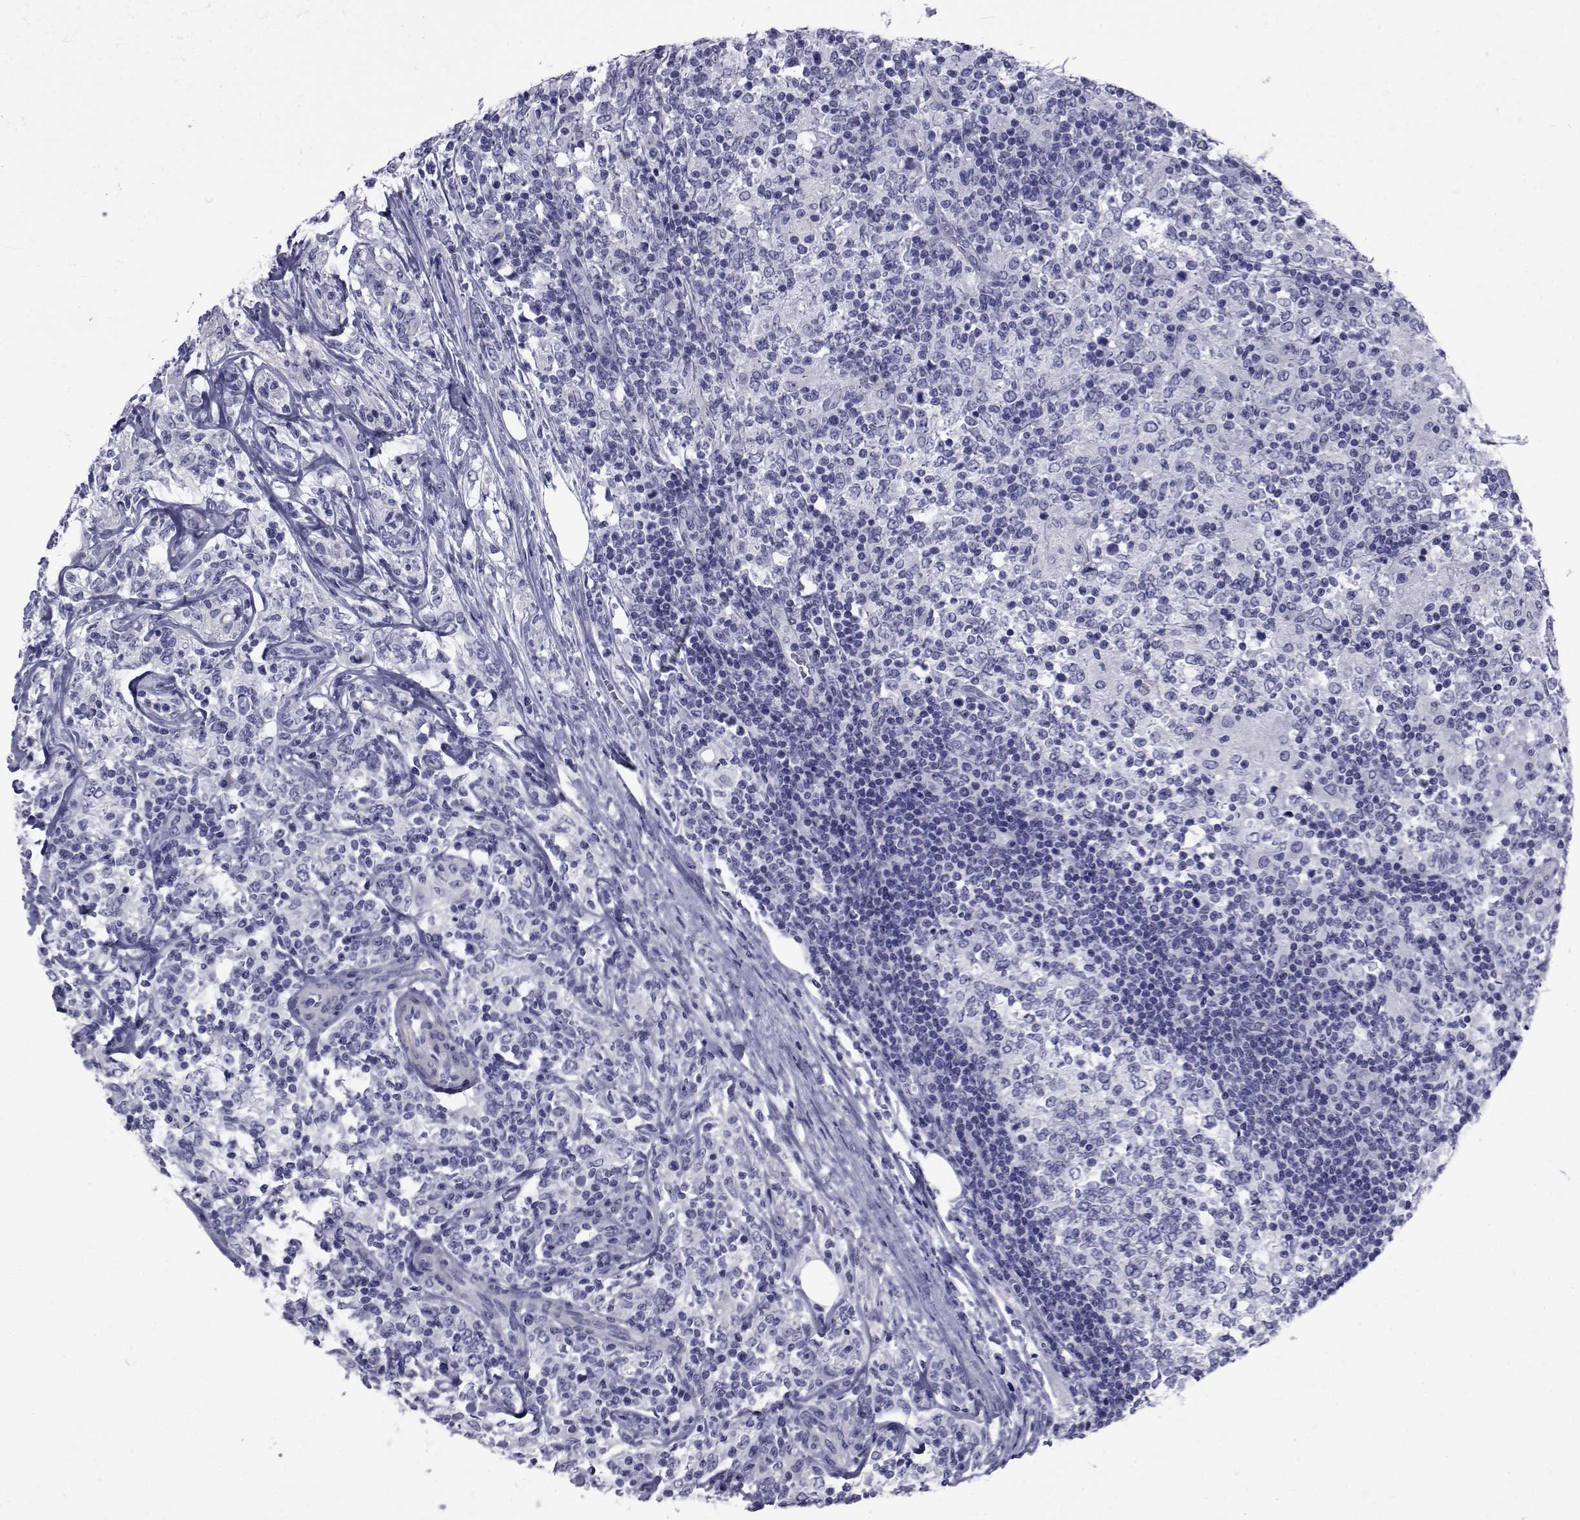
{"staining": {"intensity": "negative", "quantity": "none", "location": "none"}, "tissue": "lymphoma", "cell_type": "Tumor cells", "image_type": "cancer", "snomed": [{"axis": "morphology", "description": "Malignant lymphoma, non-Hodgkin's type, High grade"}, {"axis": "topography", "description": "Lymph node"}], "caption": "The immunohistochemistry (IHC) histopathology image has no significant expression in tumor cells of lymphoma tissue.", "gene": "GKAP1", "patient": {"sex": "female", "age": 84}}